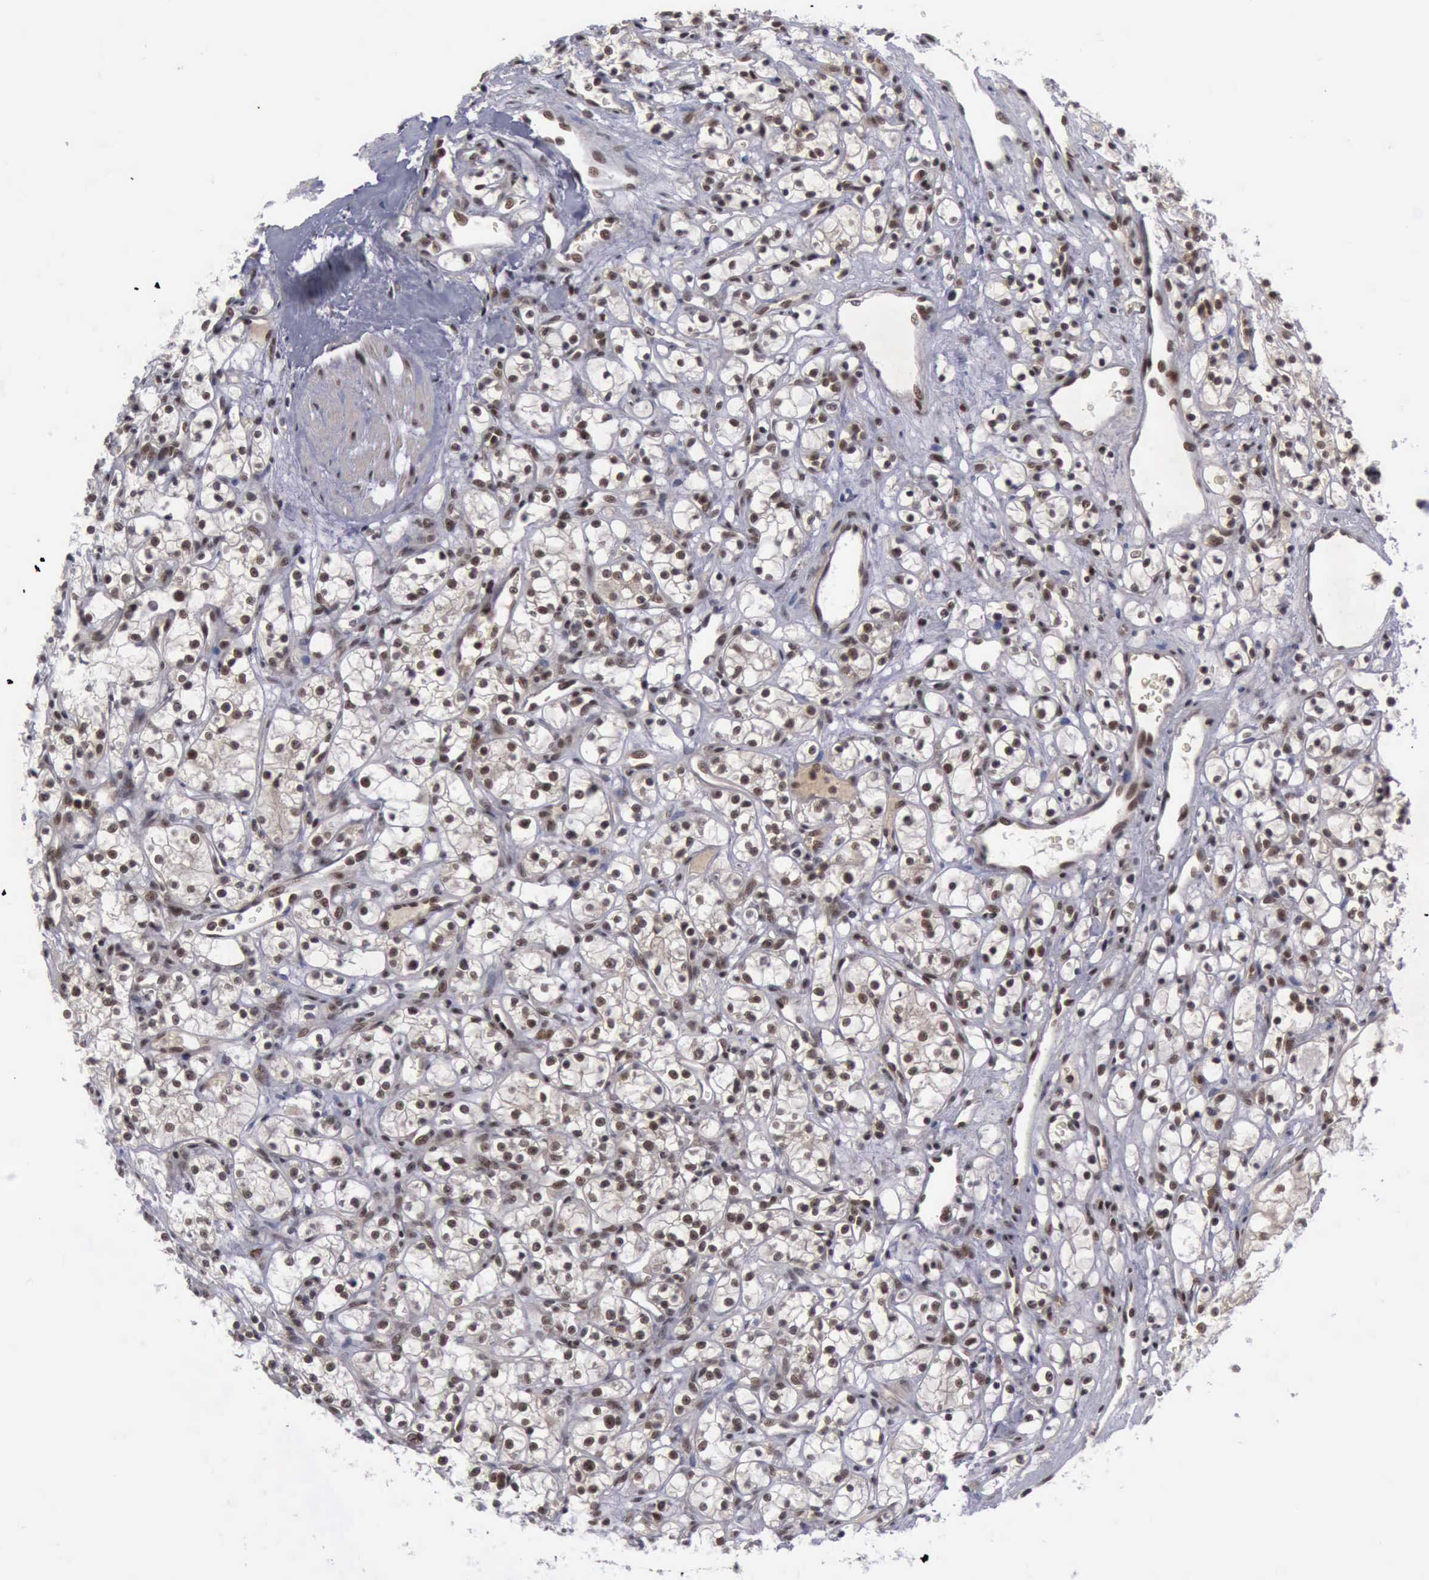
{"staining": {"intensity": "weak", "quantity": ">75%", "location": "nuclear"}, "tissue": "renal cancer", "cell_type": "Tumor cells", "image_type": "cancer", "snomed": [{"axis": "morphology", "description": "Adenocarcinoma, NOS"}, {"axis": "topography", "description": "Kidney"}], "caption": "Tumor cells show low levels of weak nuclear positivity in approximately >75% of cells in human renal cancer (adenocarcinoma). The staining was performed using DAB, with brown indicating positive protein expression. Nuclei are stained blue with hematoxylin.", "gene": "ATM", "patient": {"sex": "male", "age": 61}}